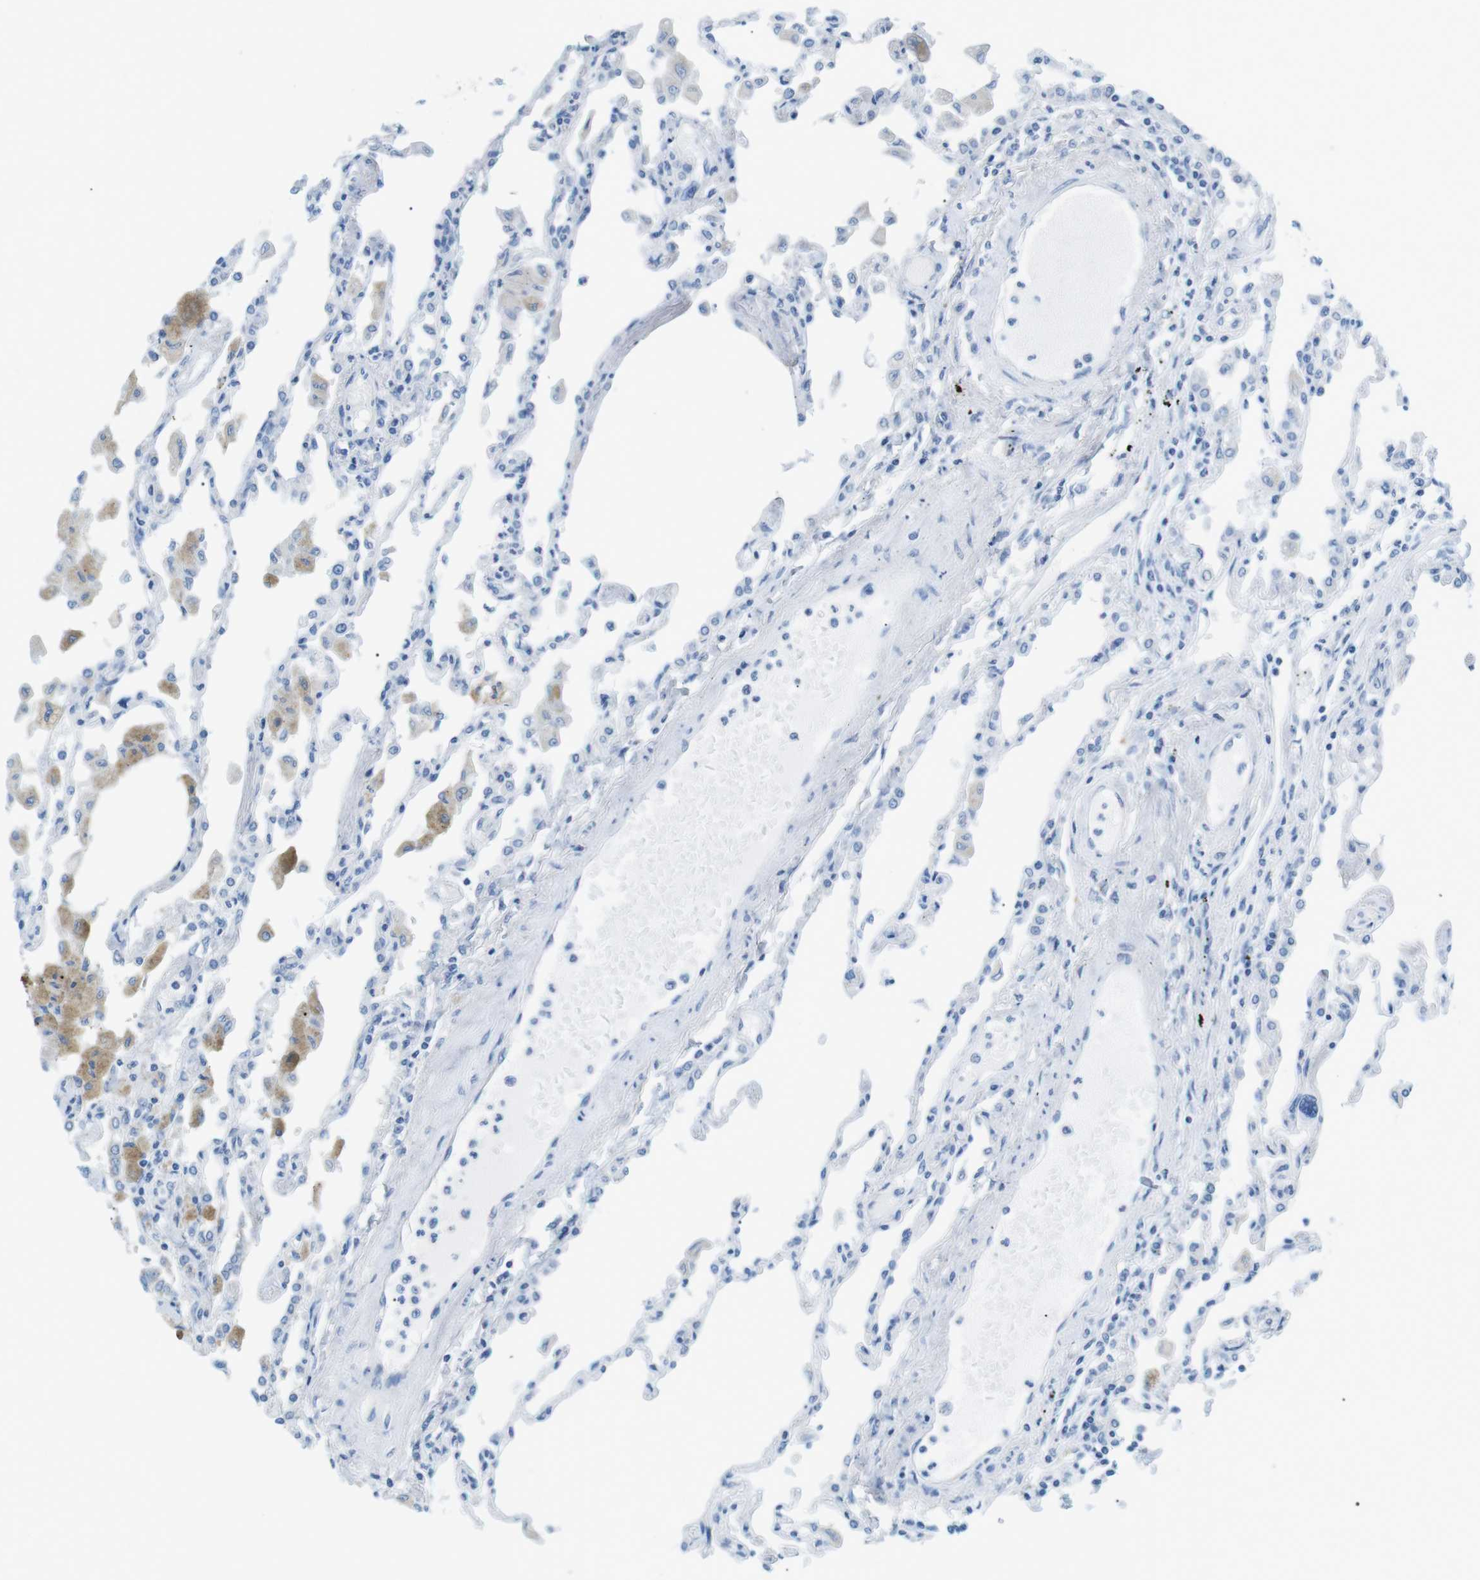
{"staining": {"intensity": "negative", "quantity": "none", "location": "none"}, "tissue": "lung", "cell_type": "Alveolar cells", "image_type": "normal", "snomed": [{"axis": "morphology", "description": "Normal tissue, NOS"}, {"axis": "topography", "description": "Bronchus"}, {"axis": "topography", "description": "Lung"}], "caption": "The image shows no significant expression in alveolar cells of lung.", "gene": "SALL4", "patient": {"sex": "female", "age": 49}}